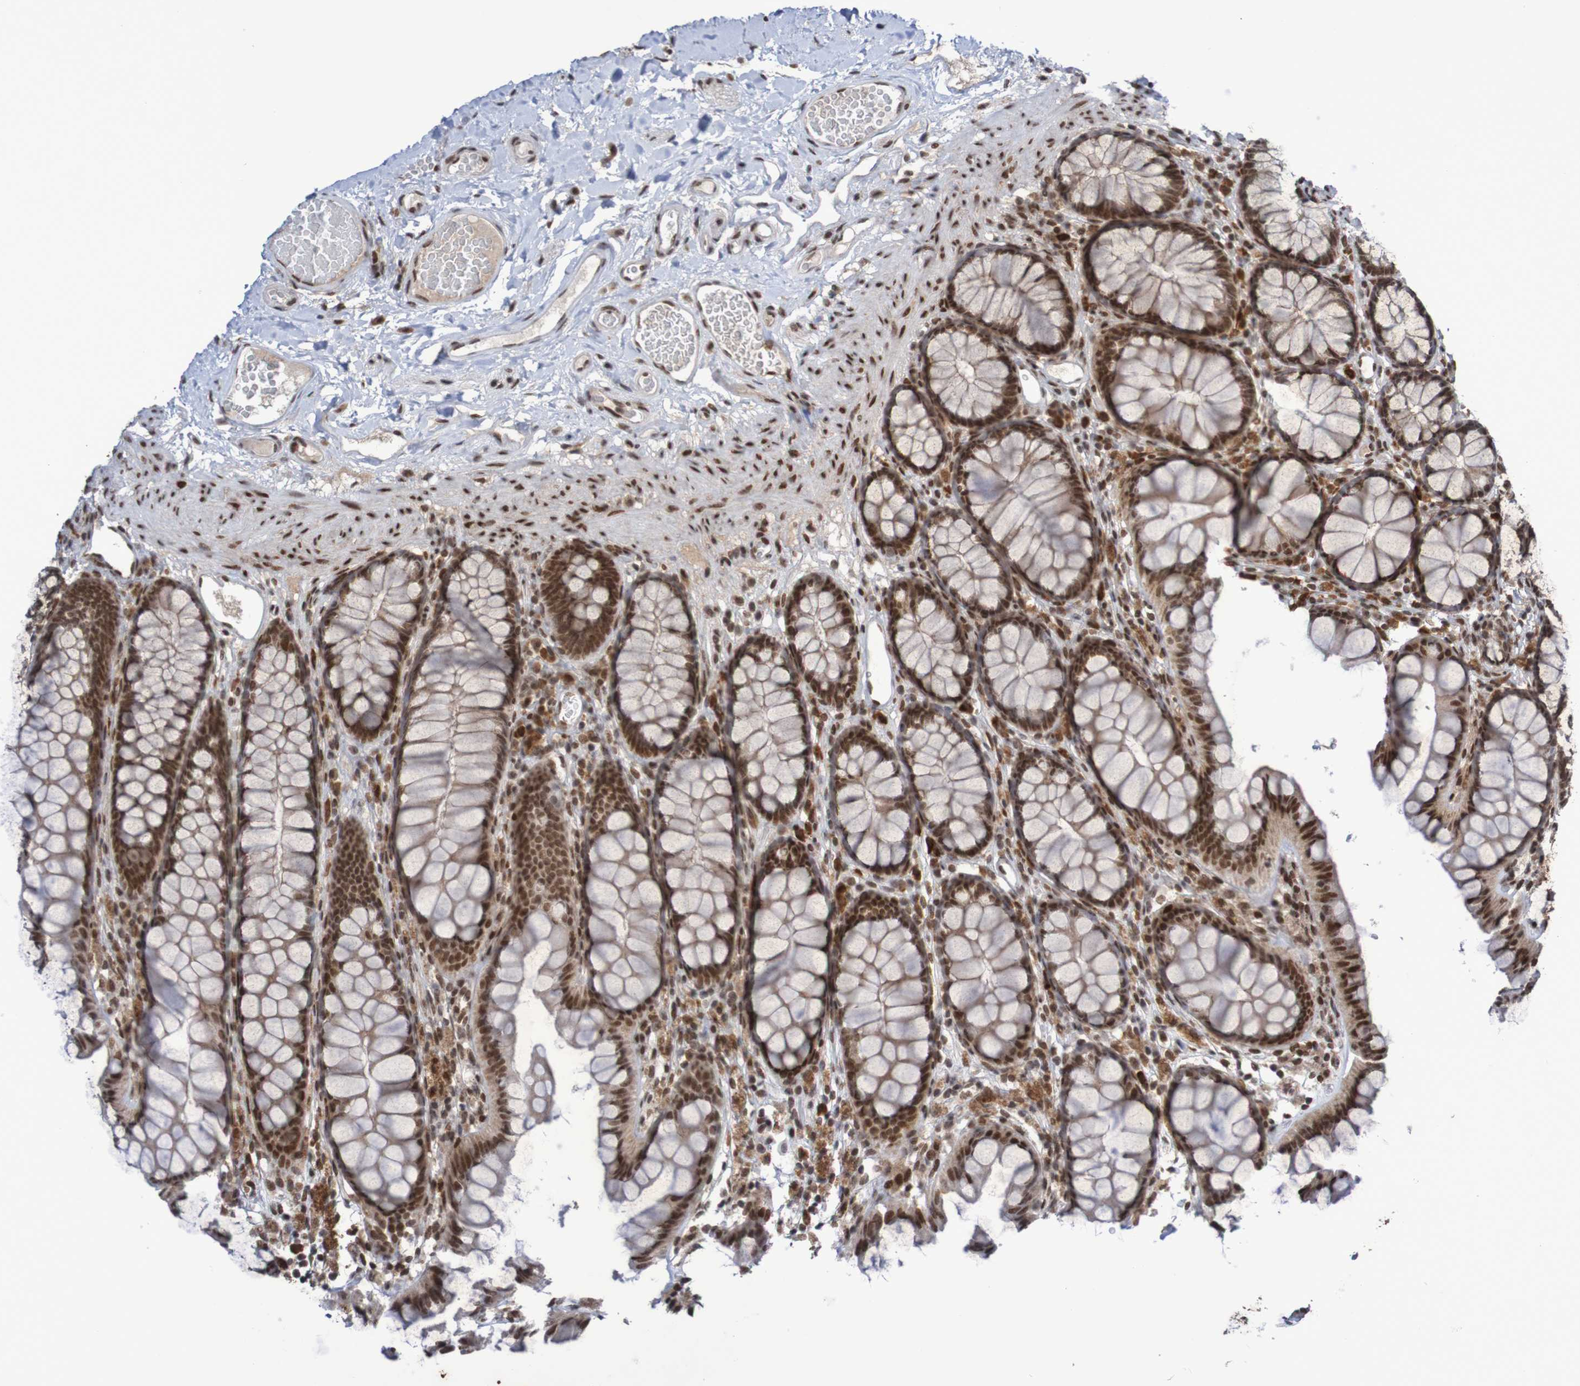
{"staining": {"intensity": "moderate", "quantity": "25%-75%", "location": "cytoplasmic/membranous"}, "tissue": "colon", "cell_type": "Endothelial cells", "image_type": "normal", "snomed": [{"axis": "morphology", "description": "Normal tissue, NOS"}, {"axis": "topography", "description": "Colon"}], "caption": "IHC (DAB (3,3'-diaminobenzidine)) staining of normal human colon displays moderate cytoplasmic/membranous protein positivity in approximately 25%-75% of endothelial cells.", "gene": "ITLN1", "patient": {"sex": "female", "age": 55}}